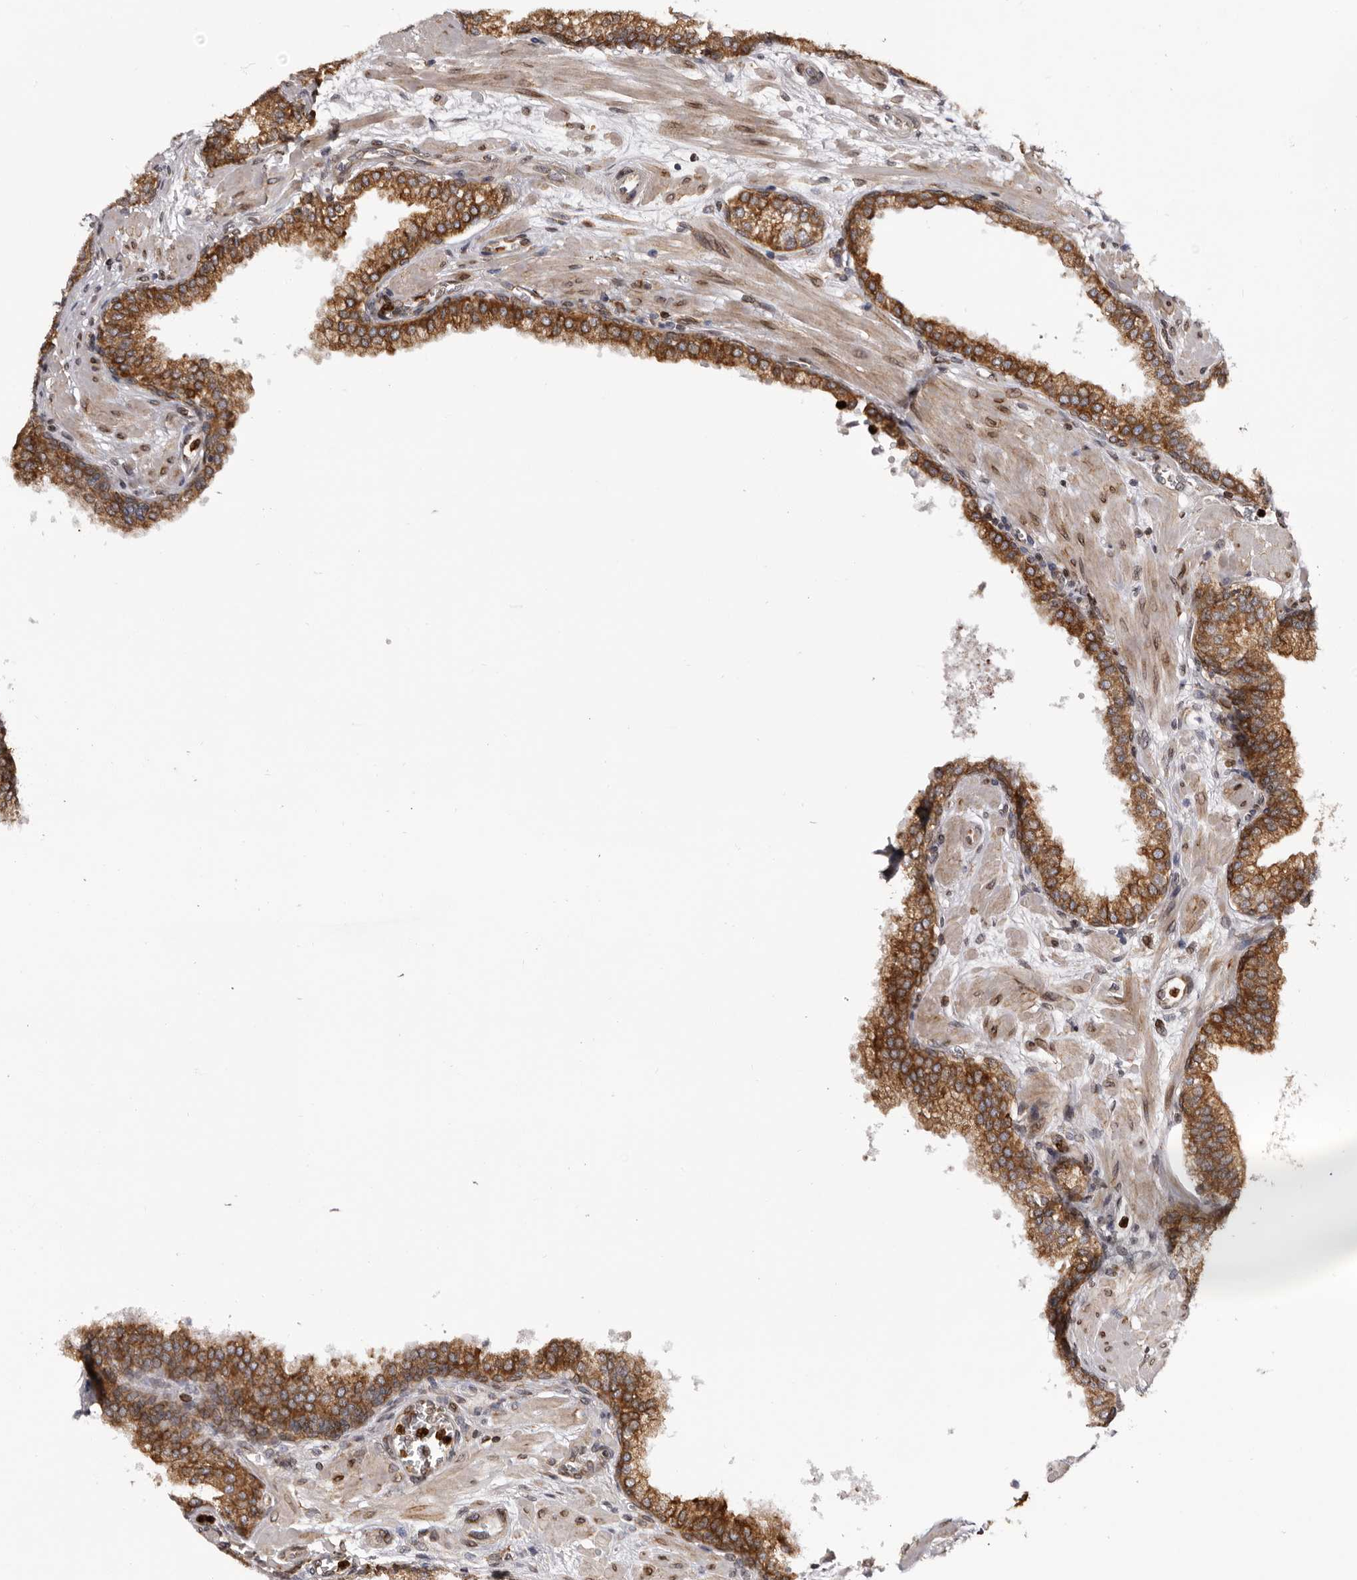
{"staining": {"intensity": "moderate", "quantity": ">75%", "location": "cytoplasmic/membranous"}, "tissue": "prostate", "cell_type": "Glandular cells", "image_type": "normal", "snomed": [{"axis": "morphology", "description": "Normal tissue, NOS"}, {"axis": "morphology", "description": "Urothelial carcinoma, Low grade"}, {"axis": "topography", "description": "Urinary bladder"}, {"axis": "topography", "description": "Prostate"}], "caption": "Immunohistochemistry (IHC) image of unremarkable prostate: prostate stained using IHC shows medium levels of moderate protein expression localized specifically in the cytoplasmic/membranous of glandular cells, appearing as a cytoplasmic/membranous brown color.", "gene": "C4orf3", "patient": {"sex": "male", "age": 60}}